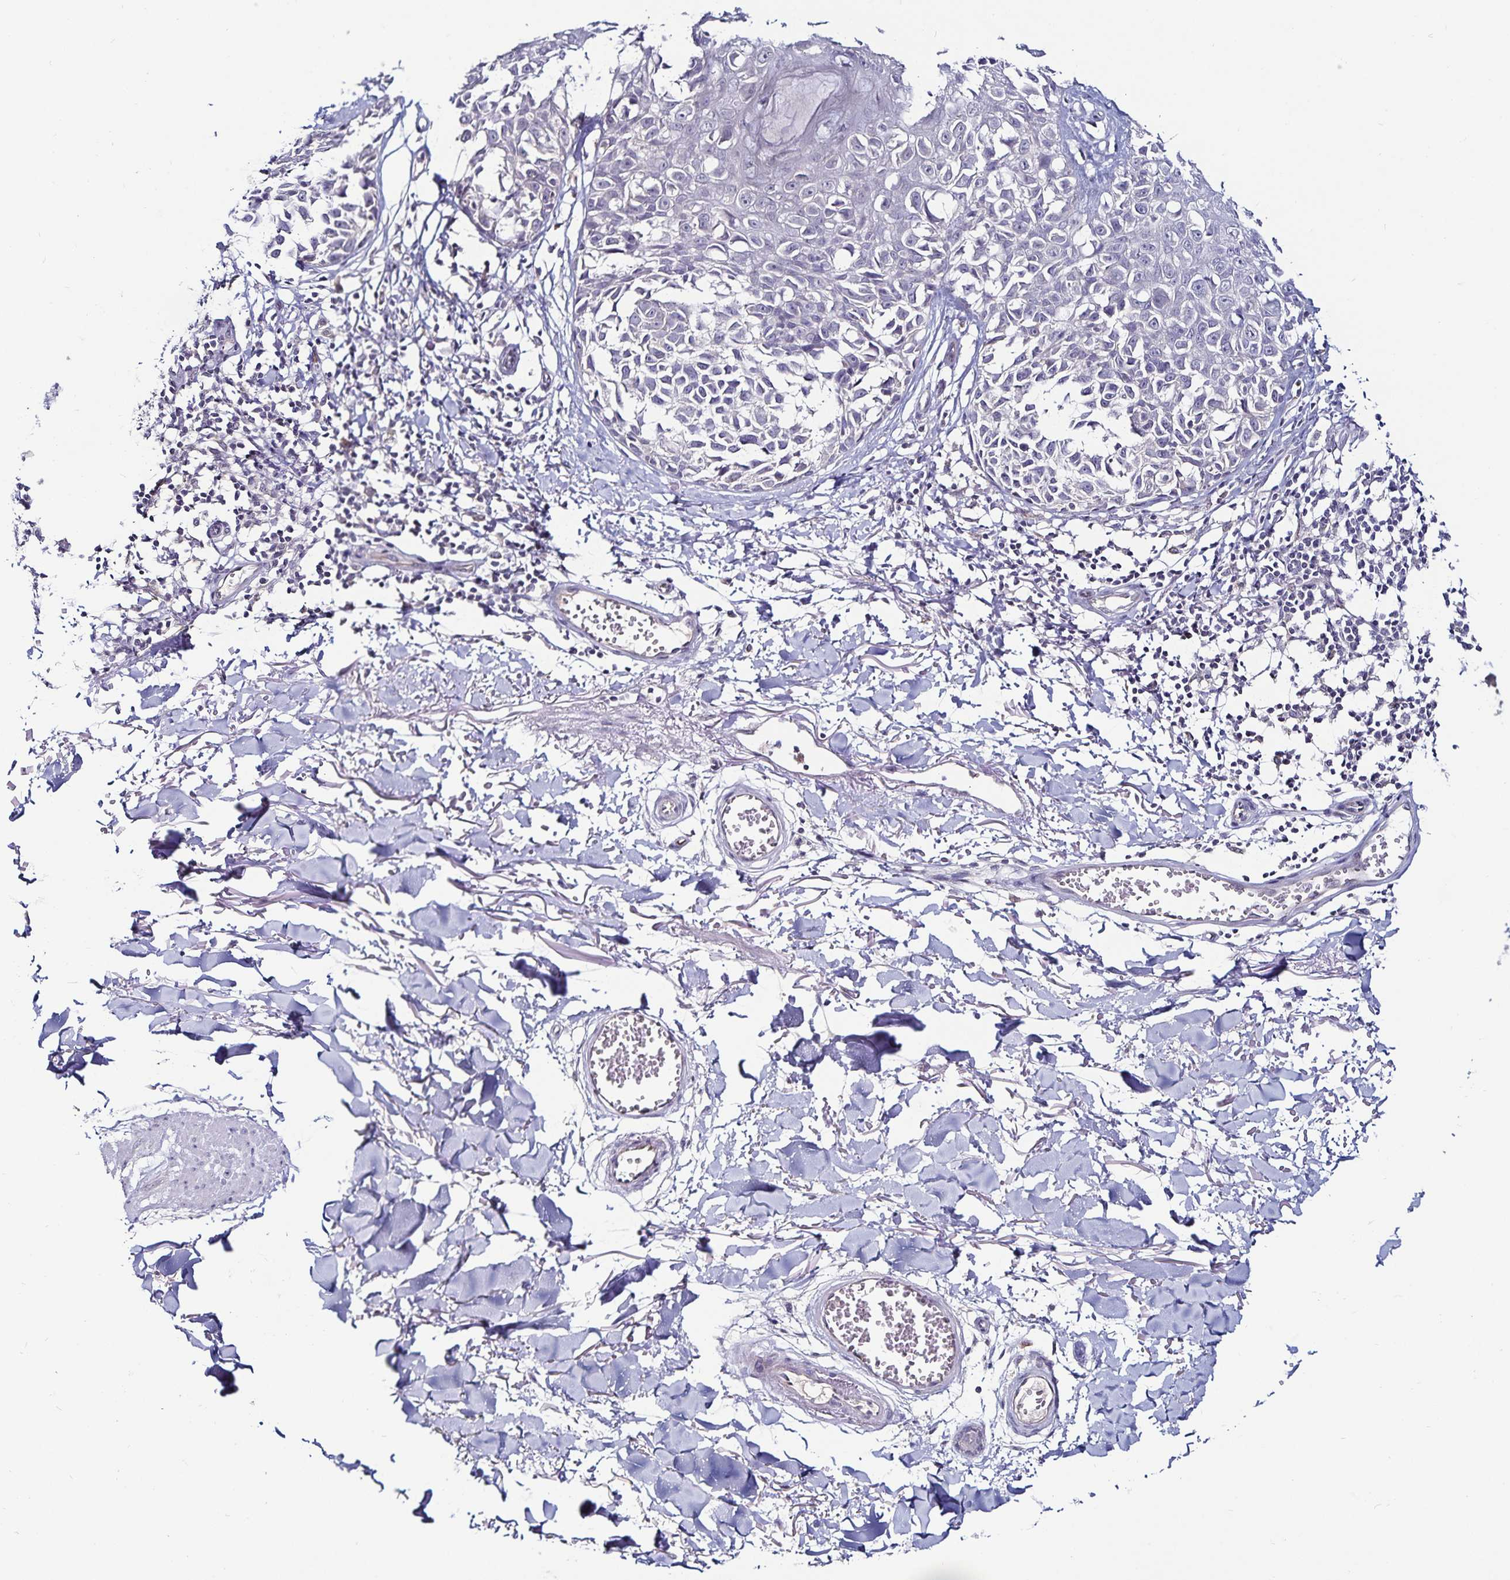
{"staining": {"intensity": "negative", "quantity": "none", "location": "none"}, "tissue": "melanoma", "cell_type": "Tumor cells", "image_type": "cancer", "snomed": [{"axis": "morphology", "description": "Malignant melanoma, NOS"}, {"axis": "topography", "description": "Skin"}], "caption": "Tumor cells are negative for protein expression in human melanoma.", "gene": "ACSL5", "patient": {"sex": "male", "age": 73}}